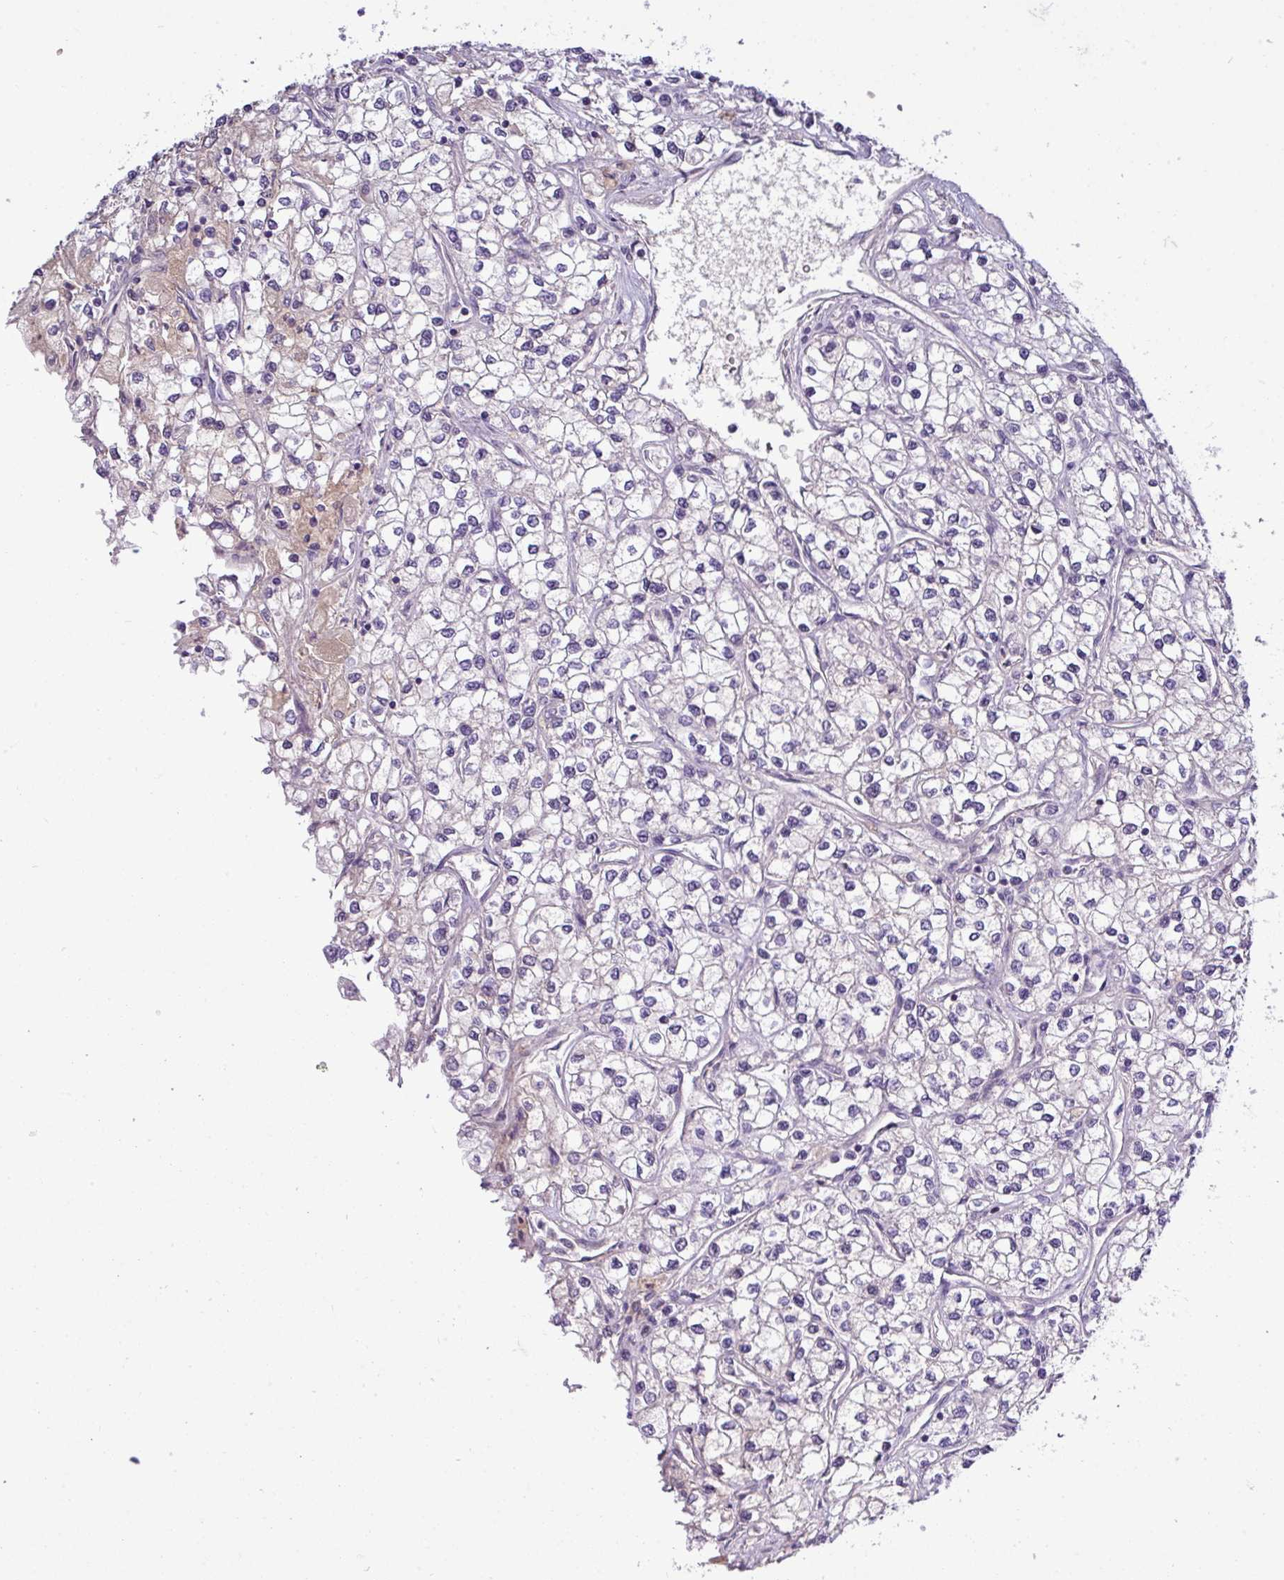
{"staining": {"intensity": "weak", "quantity": "<25%", "location": "cytoplasmic/membranous"}, "tissue": "renal cancer", "cell_type": "Tumor cells", "image_type": "cancer", "snomed": [{"axis": "morphology", "description": "Adenocarcinoma, NOS"}, {"axis": "topography", "description": "Kidney"}], "caption": "Tumor cells show no significant positivity in renal cancer (adenocarcinoma).", "gene": "TMEM62", "patient": {"sex": "male", "age": 80}}